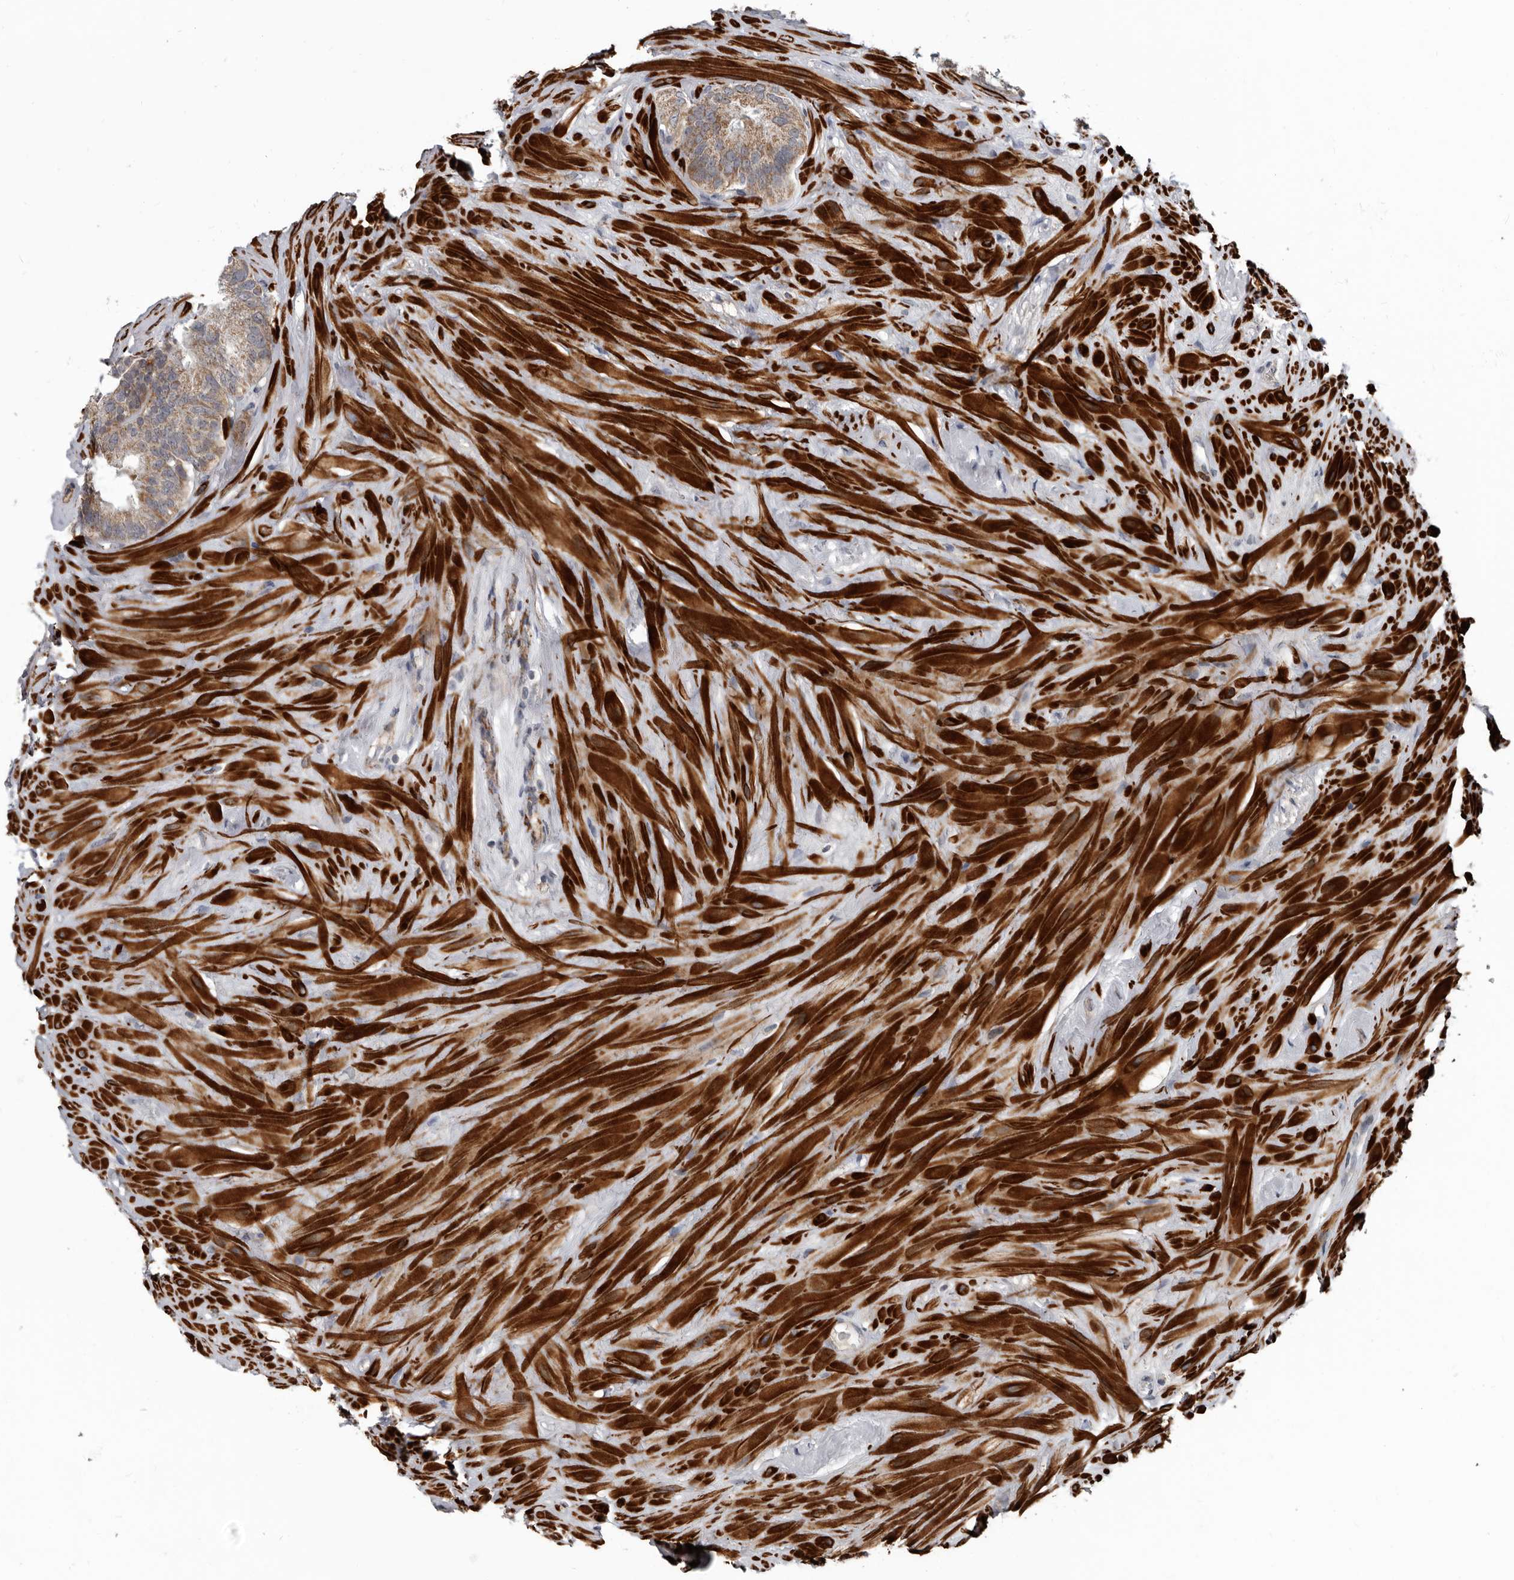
{"staining": {"intensity": "weak", "quantity": ">75%", "location": "cytoplasmic/membranous"}, "tissue": "seminal vesicle", "cell_type": "Glandular cells", "image_type": "normal", "snomed": [{"axis": "morphology", "description": "Normal tissue, NOS"}, {"axis": "topography", "description": "Seminal veicle"}], "caption": "Immunohistochemical staining of unremarkable human seminal vesicle exhibits low levels of weak cytoplasmic/membranous expression in about >75% of glandular cells.", "gene": "FGFR4", "patient": {"sex": "male", "age": 80}}